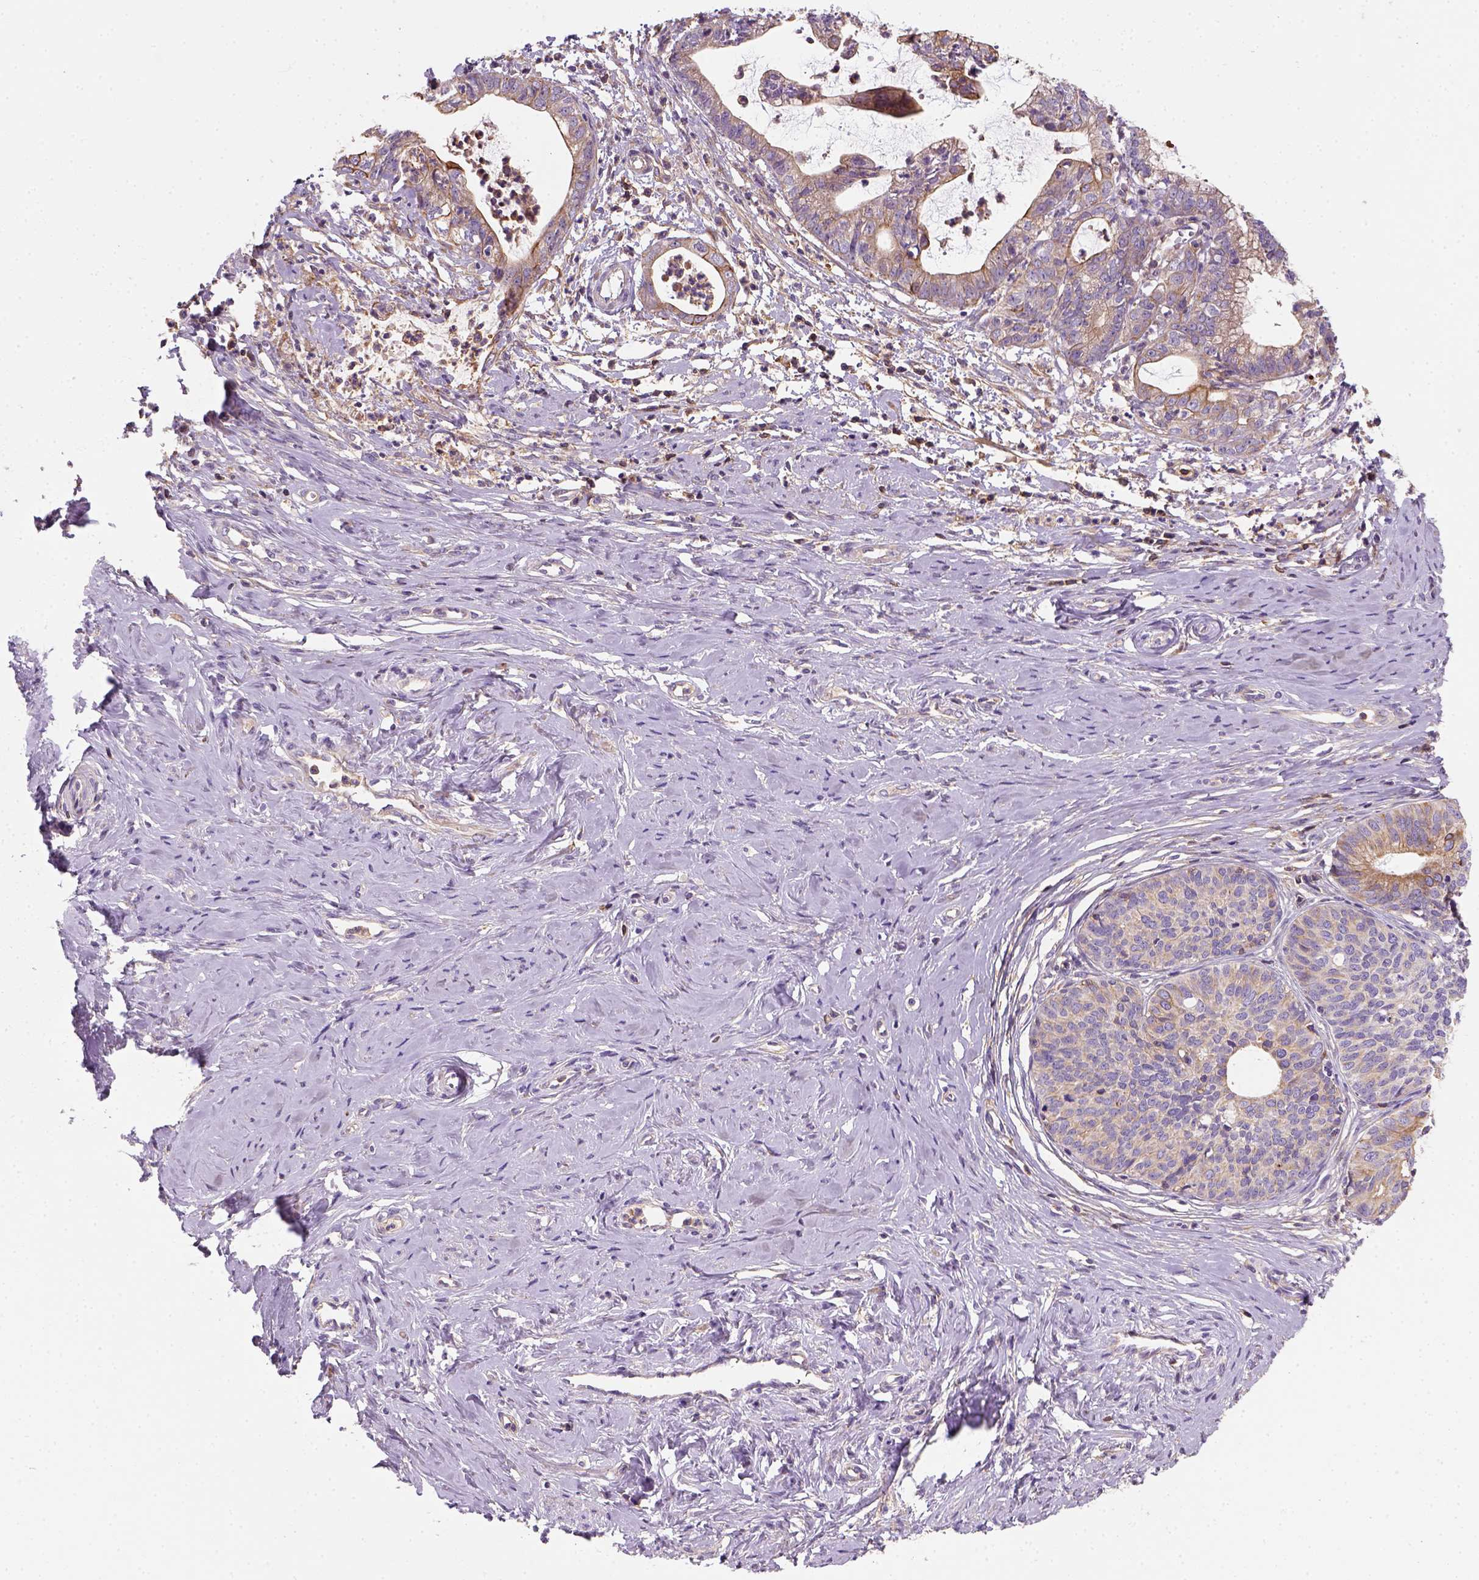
{"staining": {"intensity": "moderate", "quantity": ">75%", "location": "cytoplasmic/membranous"}, "tissue": "cervical cancer", "cell_type": "Tumor cells", "image_type": "cancer", "snomed": [{"axis": "morphology", "description": "Normal tissue, NOS"}, {"axis": "morphology", "description": "Adenocarcinoma, NOS"}, {"axis": "topography", "description": "Cervix"}], "caption": "This is a histology image of IHC staining of cervical cancer, which shows moderate expression in the cytoplasmic/membranous of tumor cells.", "gene": "GPRC5D", "patient": {"sex": "female", "age": 38}}